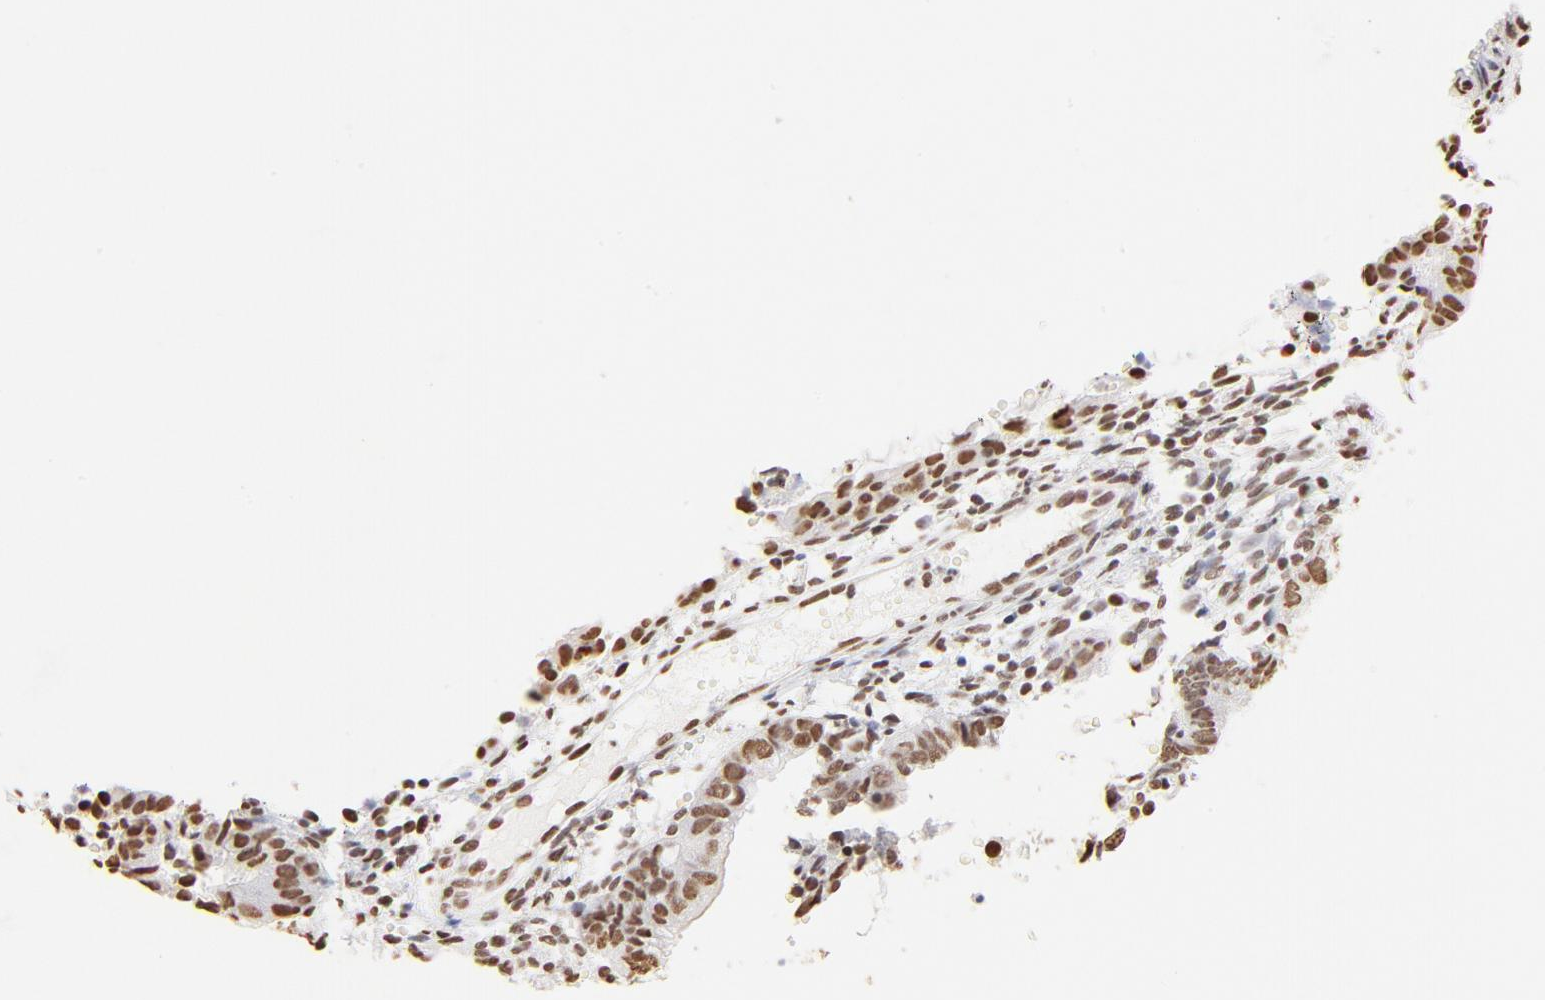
{"staining": {"intensity": "weak", "quantity": "25%-75%", "location": "nuclear"}, "tissue": "endometrial cancer", "cell_type": "Tumor cells", "image_type": "cancer", "snomed": [{"axis": "morphology", "description": "Adenocarcinoma, NOS"}, {"axis": "topography", "description": "Endometrium"}], "caption": "Human endometrial cancer stained with a protein marker exhibits weak staining in tumor cells.", "gene": "ZNF540", "patient": {"sex": "female", "age": 63}}